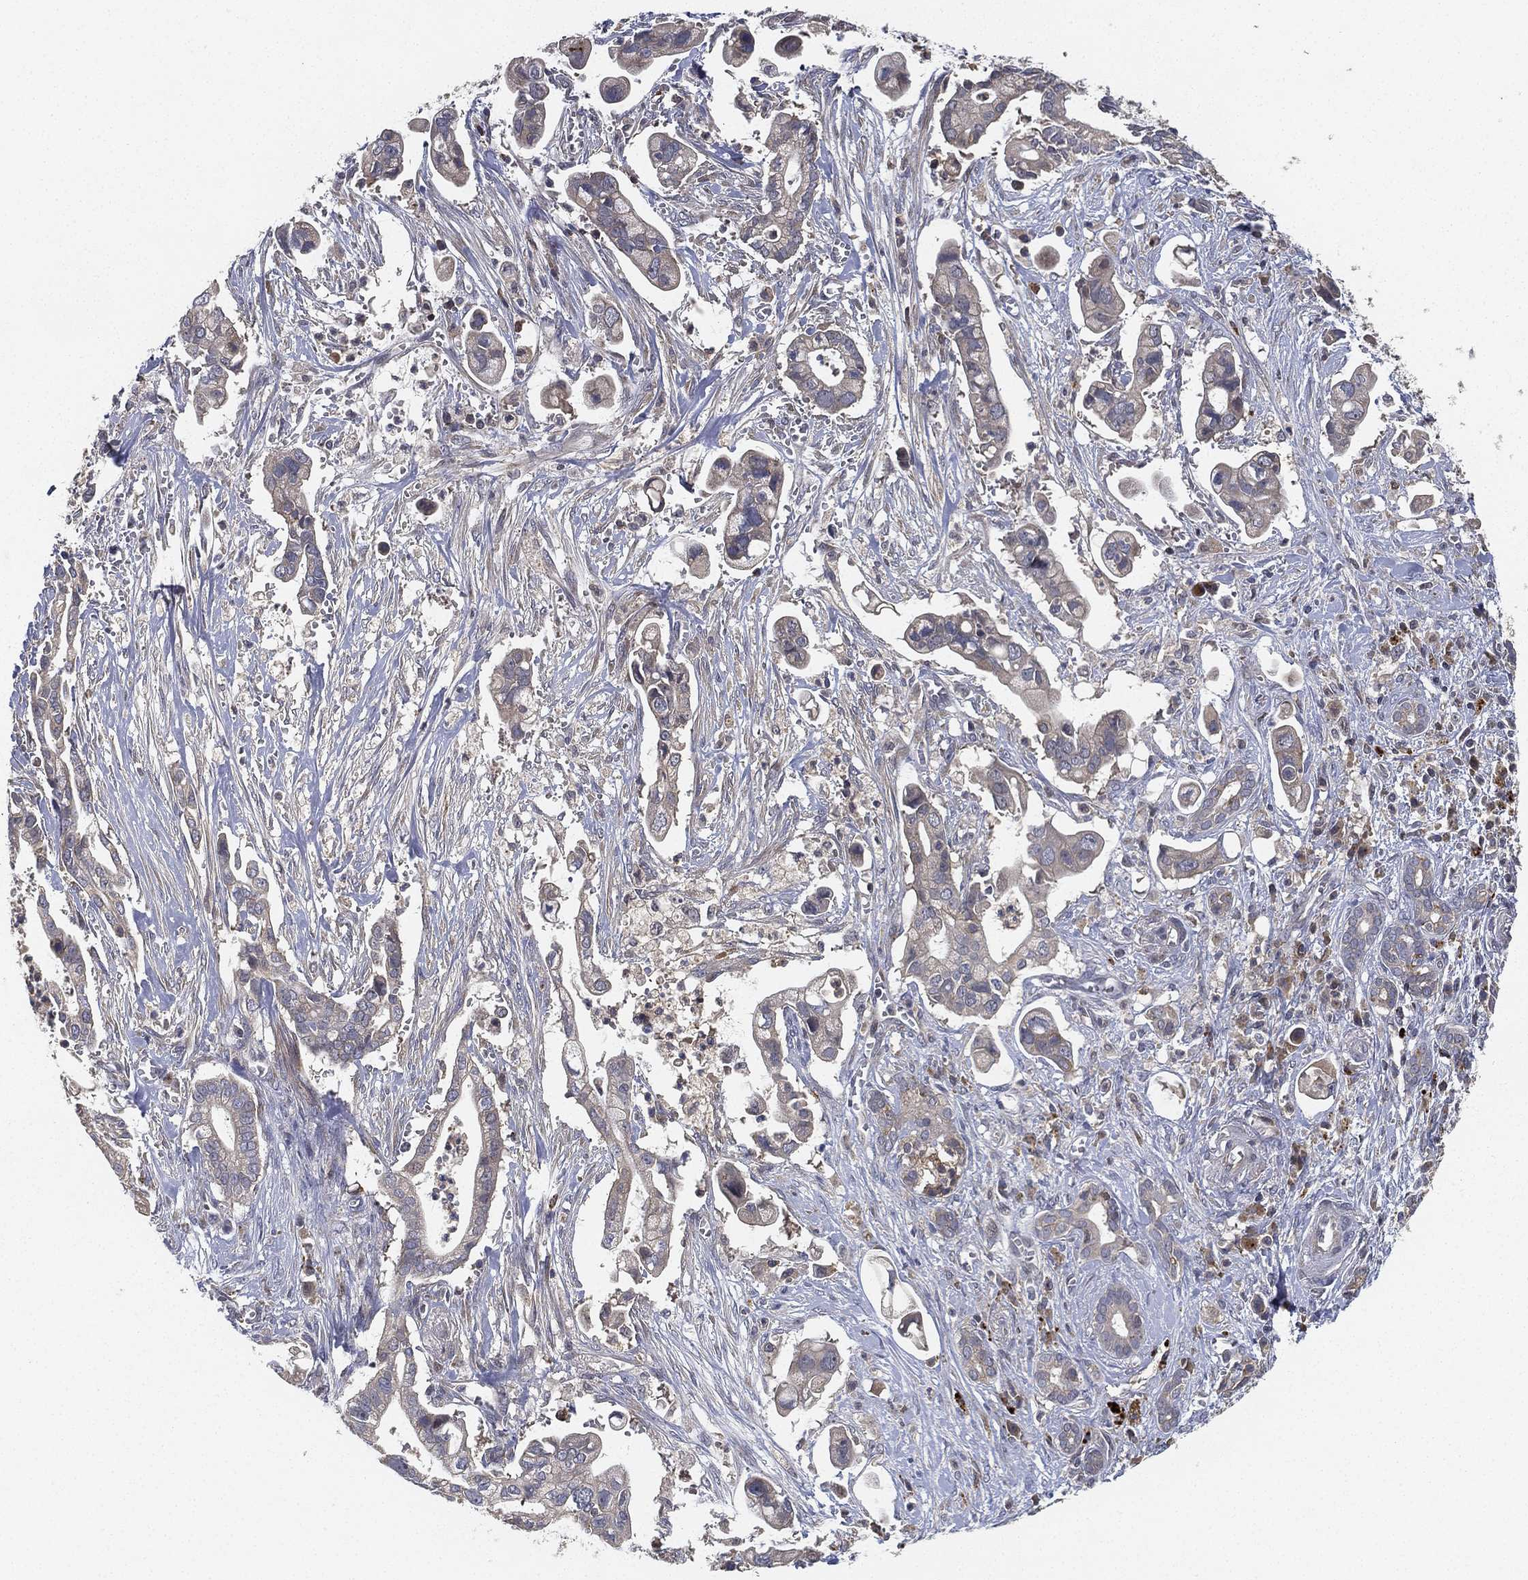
{"staining": {"intensity": "negative", "quantity": "none", "location": "none"}, "tissue": "pancreatic cancer", "cell_type": "Tumor cells", "image_type": "cancer", "snomed": [{"axis": "morphology", "description": "Adenocarcinoma, NOS"}, {"axis": "topography", "description": "Pancreas"}], "caption": "Human pancreatic cancer (adenocarcinoma) stained for a protein using immunohistochemistry (IHC) demonstrates no positivity in tumor cells.", "gene": "CFAP251", "patient": {"sex": "male", "age": 61}}